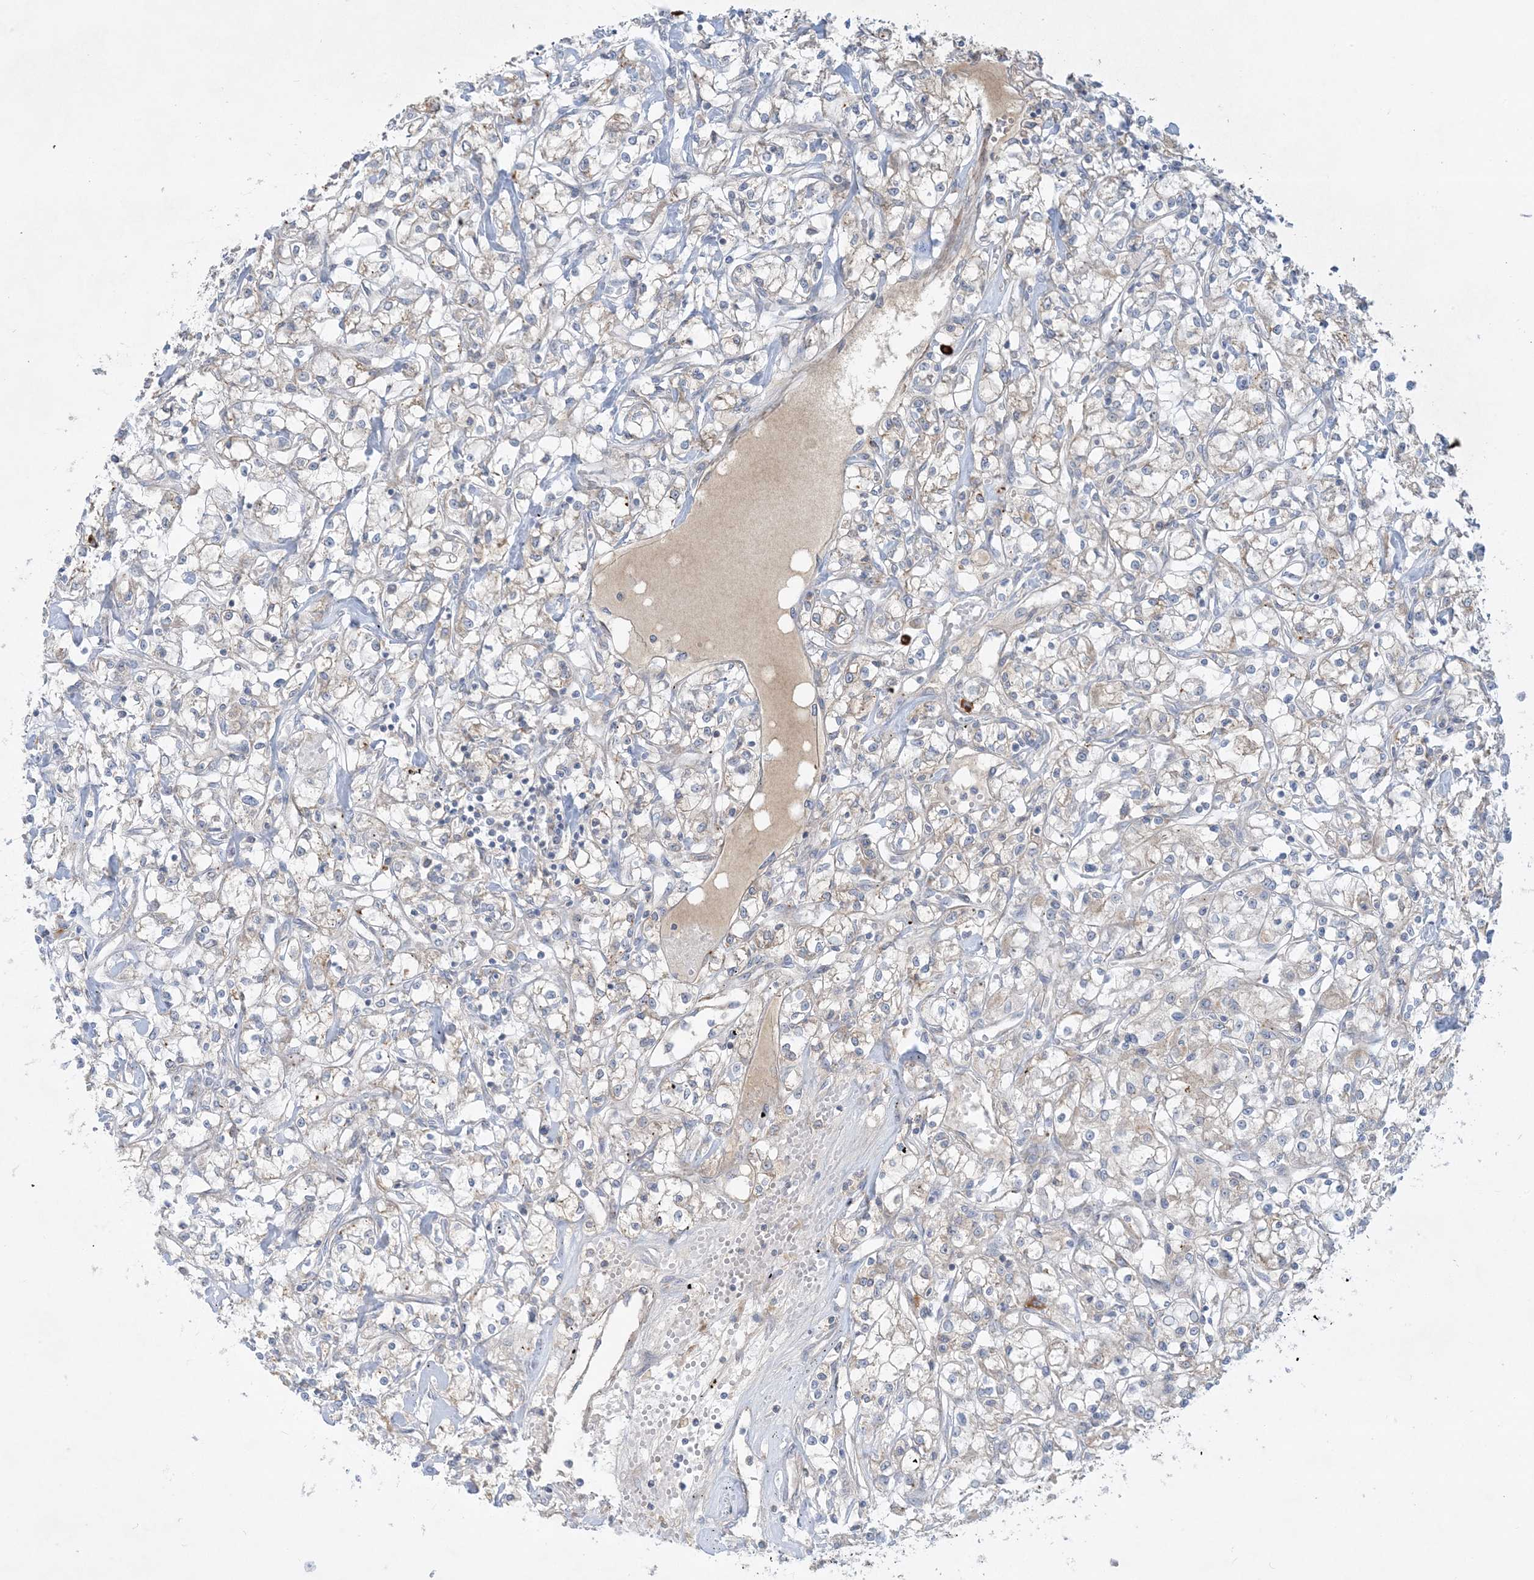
{"staining": {"intensity": "weak", "quantity": "<25%", "location": "cytoplasmic/membranous"}, "tissue": "renal cancer", "cell_type": "Tumor cells", "image_type": "cancer", "snomed": [{"axis": "morphology", "description": "Adenocarcinoma, NOS"}, {"axis": "topography", "description": "Kidney"}], "caption": "The micrograph shows no significant expression in tumor cells of renal adenocarcinoma.", "gene": "THADA", "patient": {"sex": "female", "age": 59}}